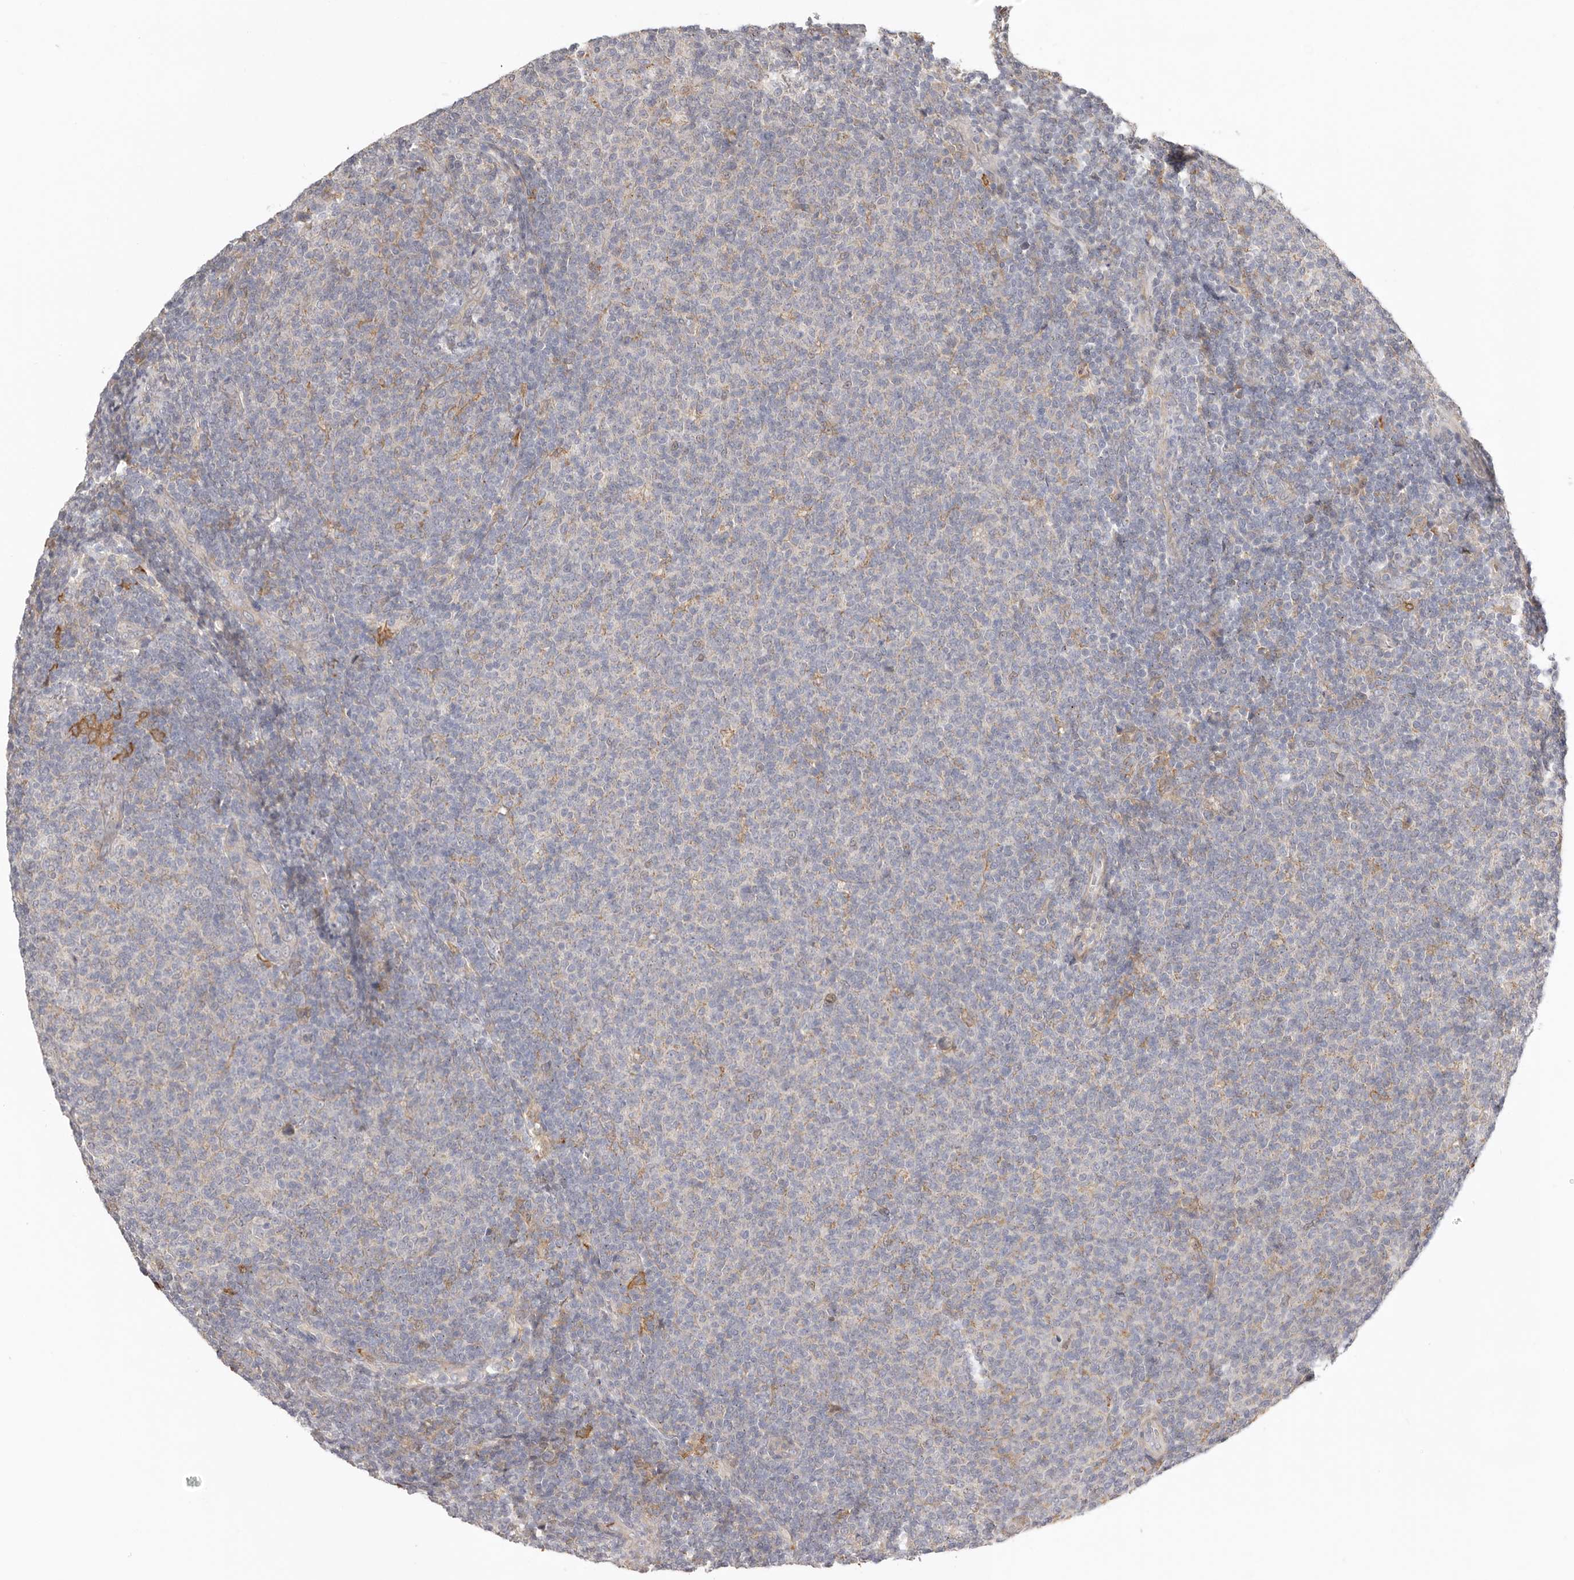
{"staining": {"intensity": "negative", "quantity": "none", "location": "none"}, "tissue": "lymphoma", "cell_type": "Tumor cells", "image_type": "cancer", "snomed": [{"axis": "morphology", "description": "Malignant lymphoma, non-Hodgkin's type, Low grade"}, {"axis": "topography", "description": "Lymph node"}], "caption": "A histopathology image of low-grade malignant lymphoma, non-Hodgkin's type stained for a protein displays no brown staining in tumor cells.", "gene": "MSRB2", "patient": {"sex": "male", "age": 66}}